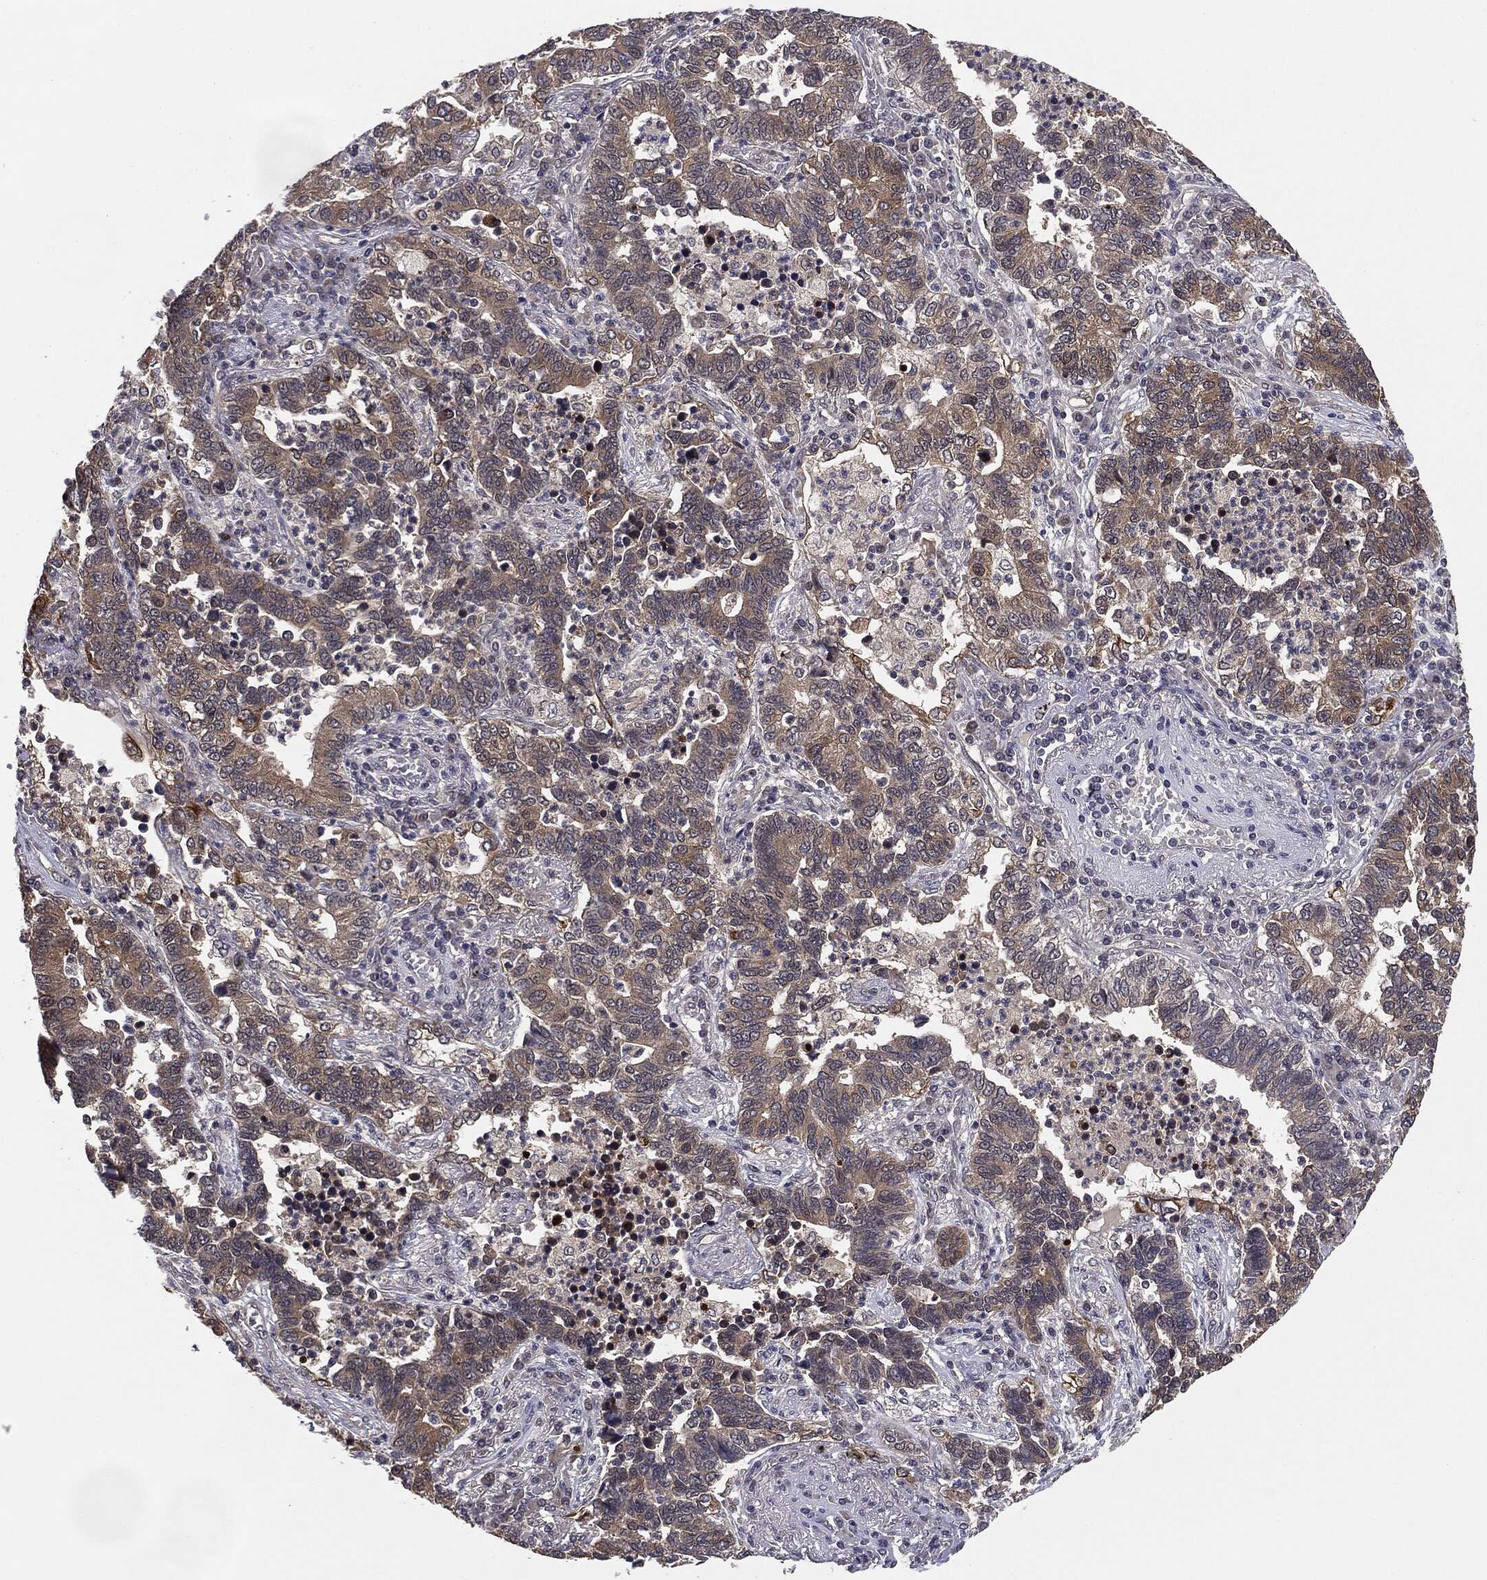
{"staining": {"intensity": "weak", "quantity": "25%-75%", "location": "cytoplasmic/membranous"}, "tissue": "lung cancer", "cell_type": "Tumor cells", "image_type": "cancer", "snomed": [{"axis": "morphology", "description": "Adenocarcinoma, NOS"}, {"axis": "topography", "description": "Lung"}], "caption": "Lung cancer stained with a protein marker shows weak staining in tumor cells.", "gene": "KRT7", "patient": {"sex": "female", "age": 57}}